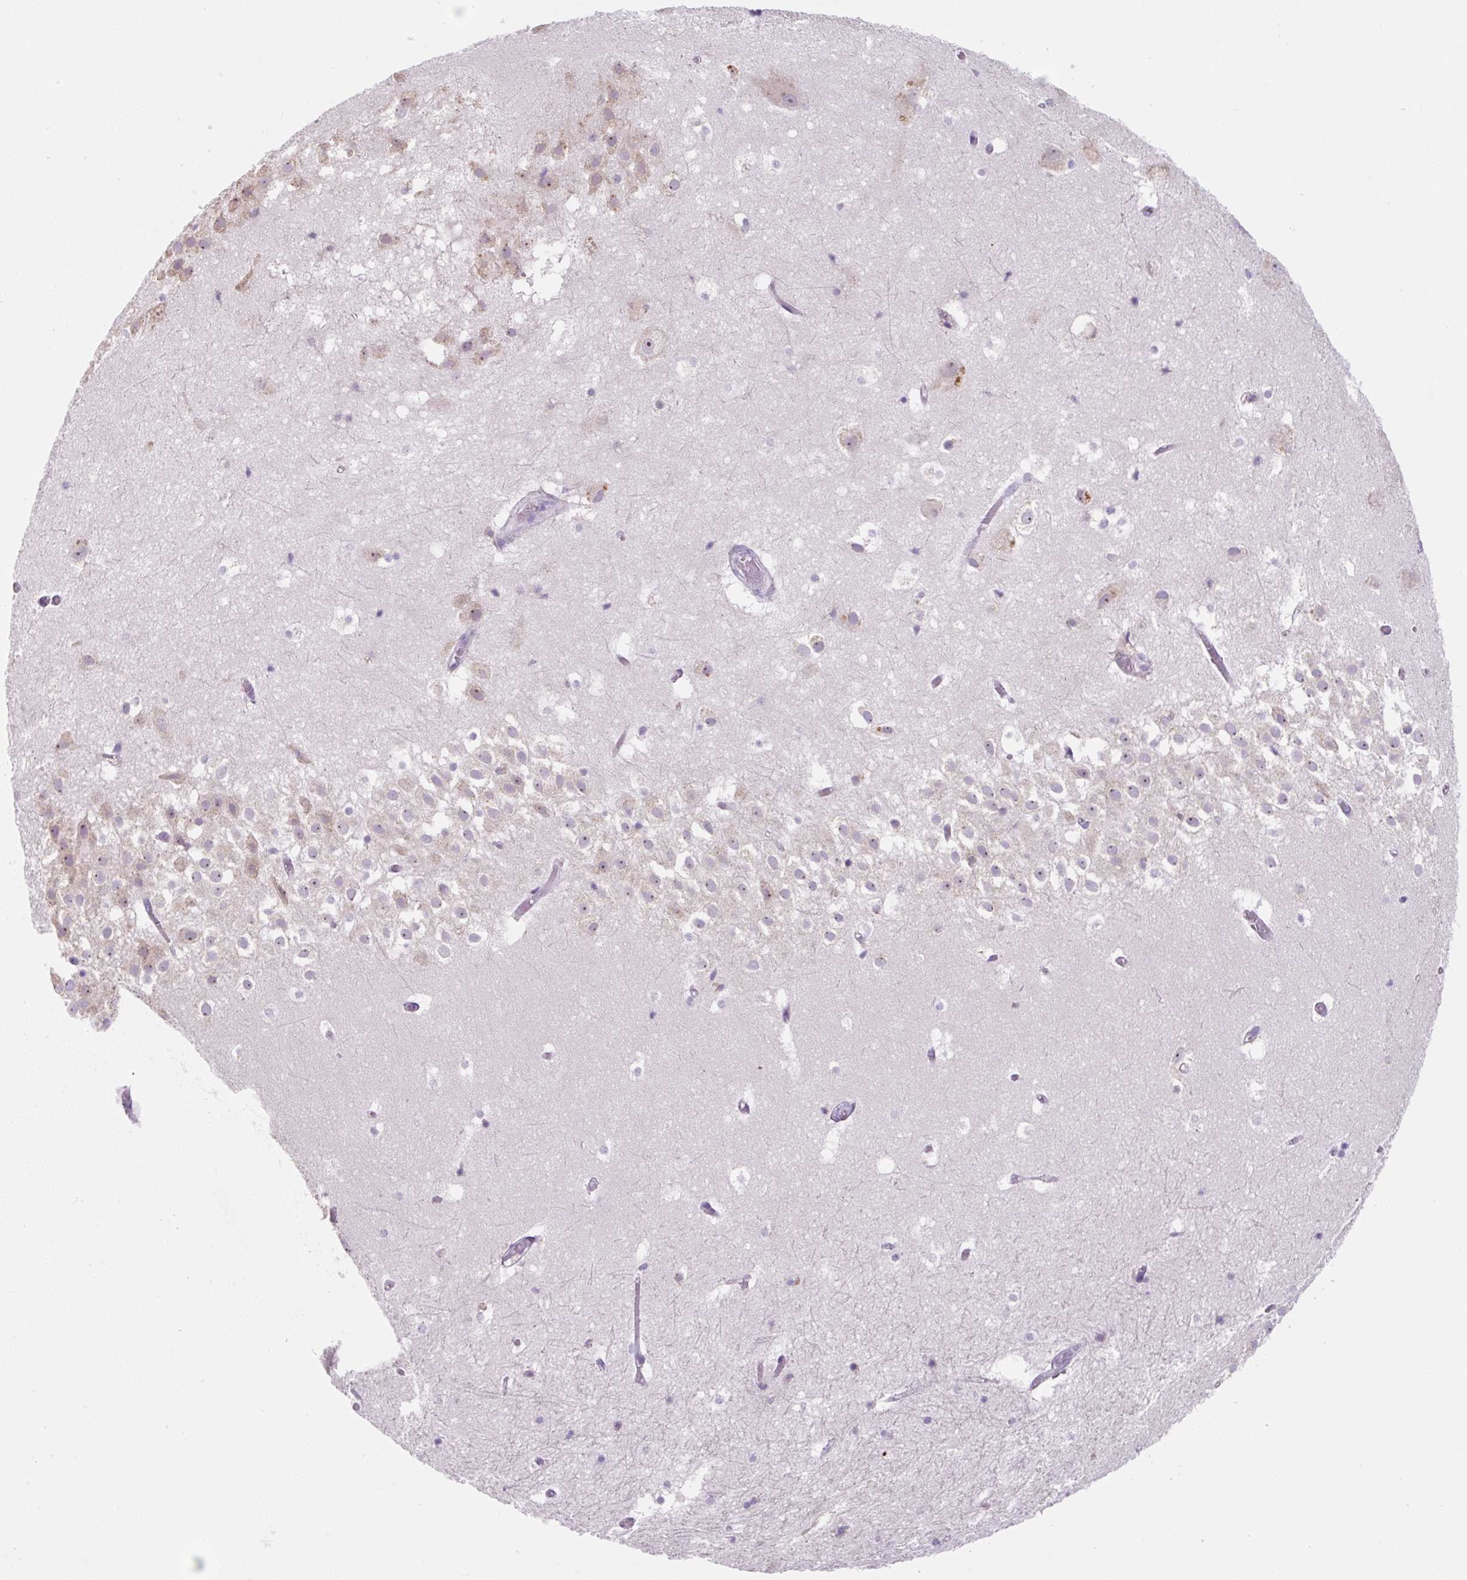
{"staining": {"intensity": "negative", "quantity": "none", "location": "none"}, "tissue": "hippocampus", "cell_type": "Glial cells", "image_type": "normal", "snomed": [{"axis": "morphology", "description": "Normal tissue, NOS"}, {"axis": "topography", "description": "Hippocampus"}], "caption": "IHC photomicrograph of benign hippocampus stained for a protein (brown), which demonstrates no expression in glial cells.", "gene": "FZD5", "patient": {"sex": "female", "age": 52}}